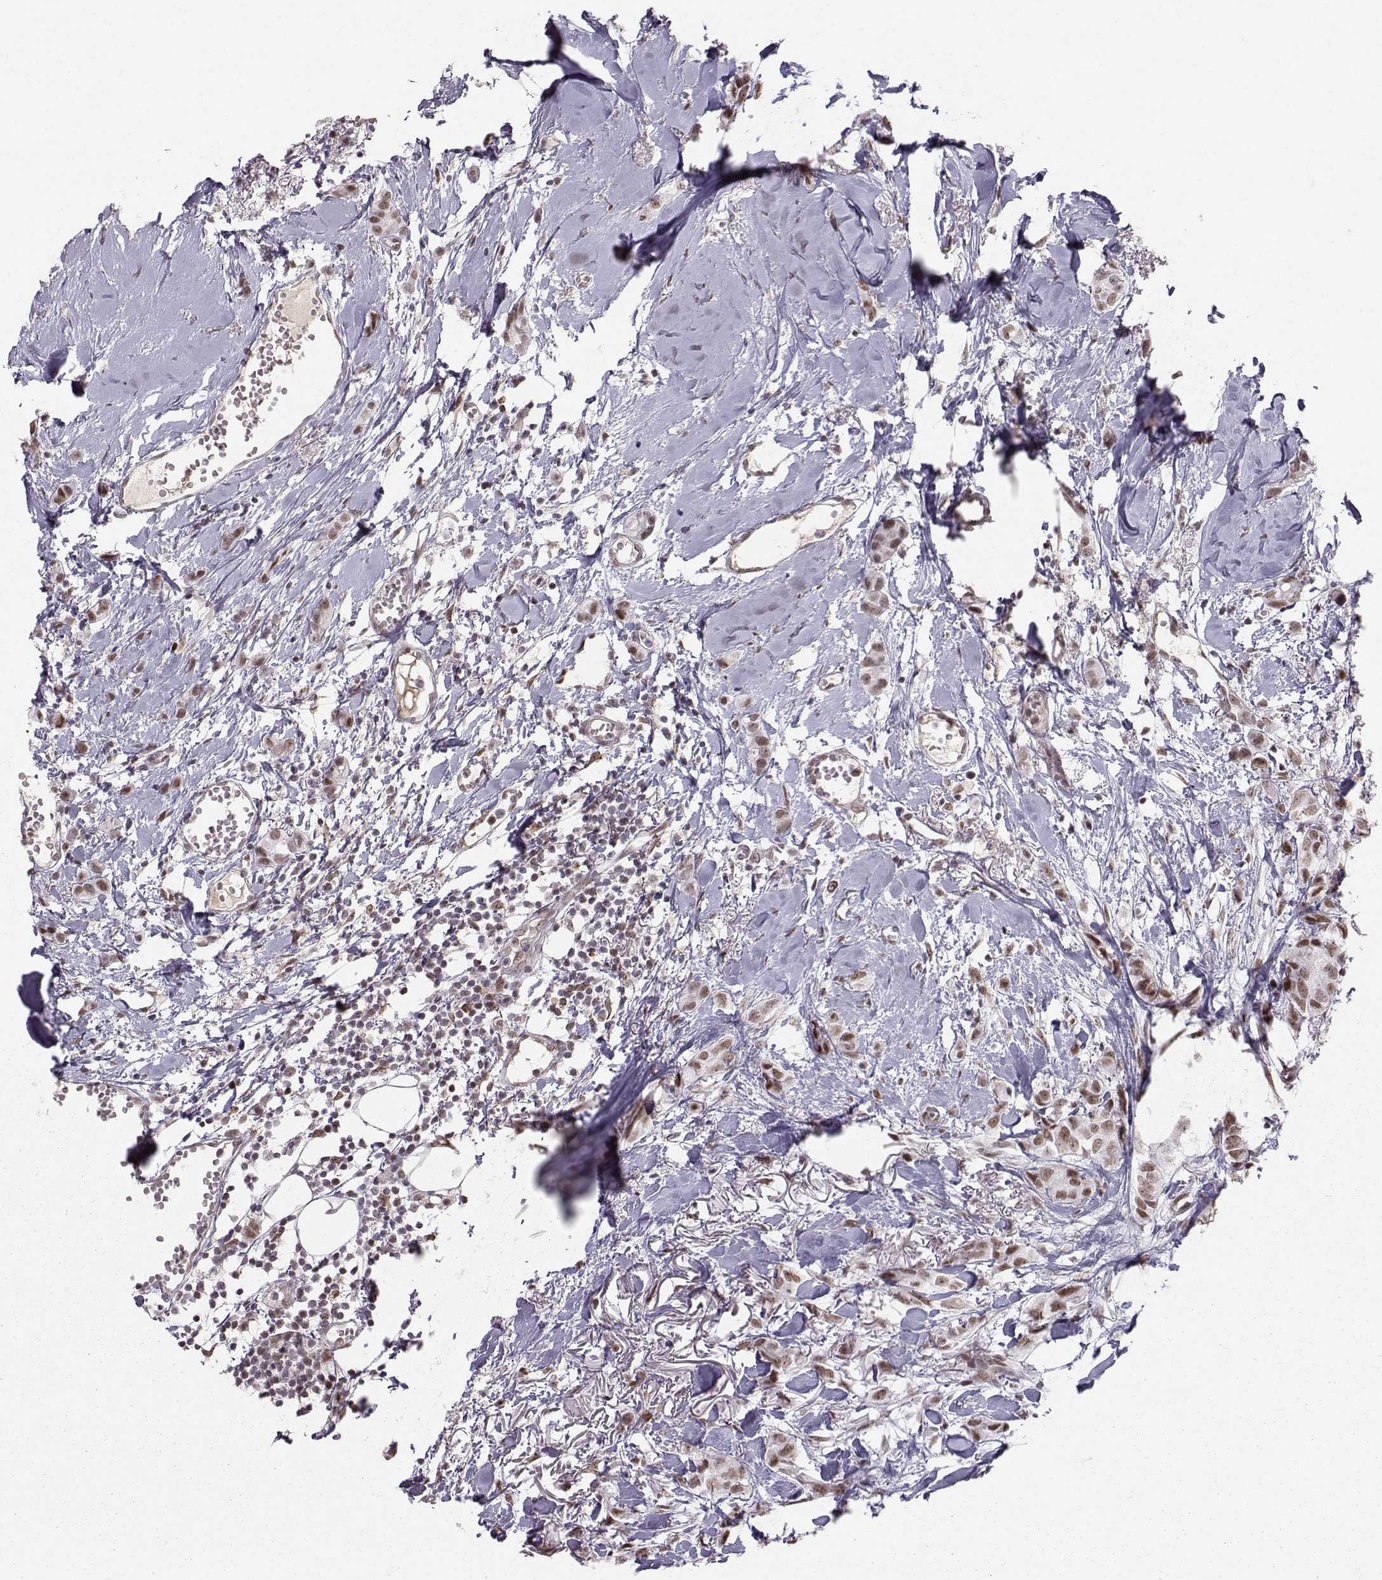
{"staining": {"intensity": "moderate", "quantity": ">75%", "location": "nuclear"}, "tissue": "breast cancer", "cell_type": "Tumor cells", "image_type": "cancer", "snomed": [{"axis": "morphology", "description": "Duct carcinoma"}, {"axis": "topography", "description": "Breast"}], "caption": "There is medium levels of moderate nuclear expression in tumor cells of breast cancer (invasive ductal carcinoma), as demonstrated by immunohistochemical staining (brown color).", "gene": "SNAPC2", "patient": {"sex": "female", "age": 85}}